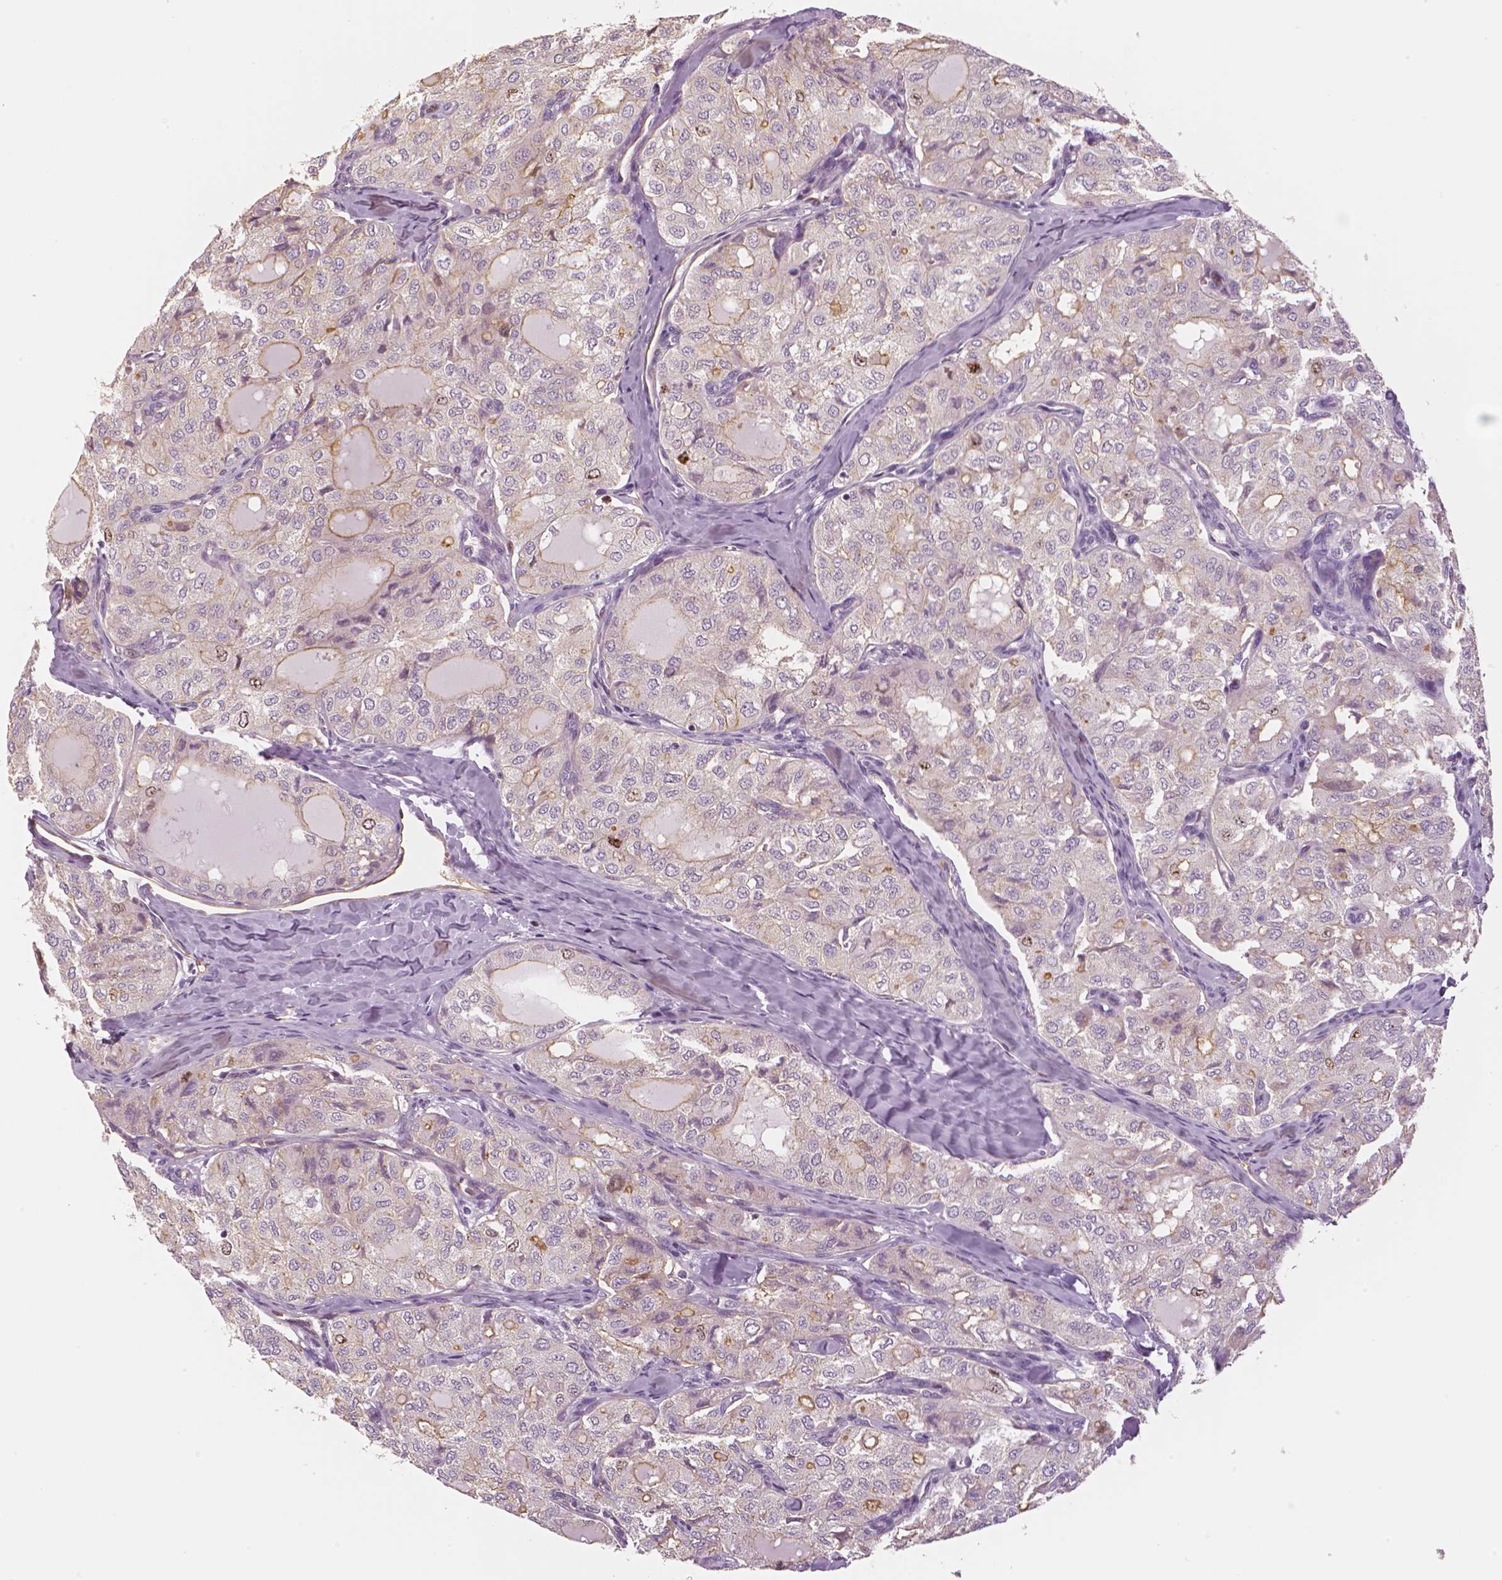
{"staining": {"intensity": "moderate", "quantity": "<25%", "location": "cytoplasmic/membranous,nuclear"}, "tissue": "thyroid cancer", "cell_type": "Tumor cells", "image_type": "cancer", "snomed": [{"axis": "morphology", "description": "Follicular adenoma carcinoma, NOS"}, {"axis": "topography", "description": "Thyroid gland"}], "caption": "Protein analysis of thyroid cancer tissue displays moderate cytoplasmic/membranous and nuclear positivity in about <25% of tumor cells.", "gene": "MKI67", "patient": {"sex": "male", "age": 75}}